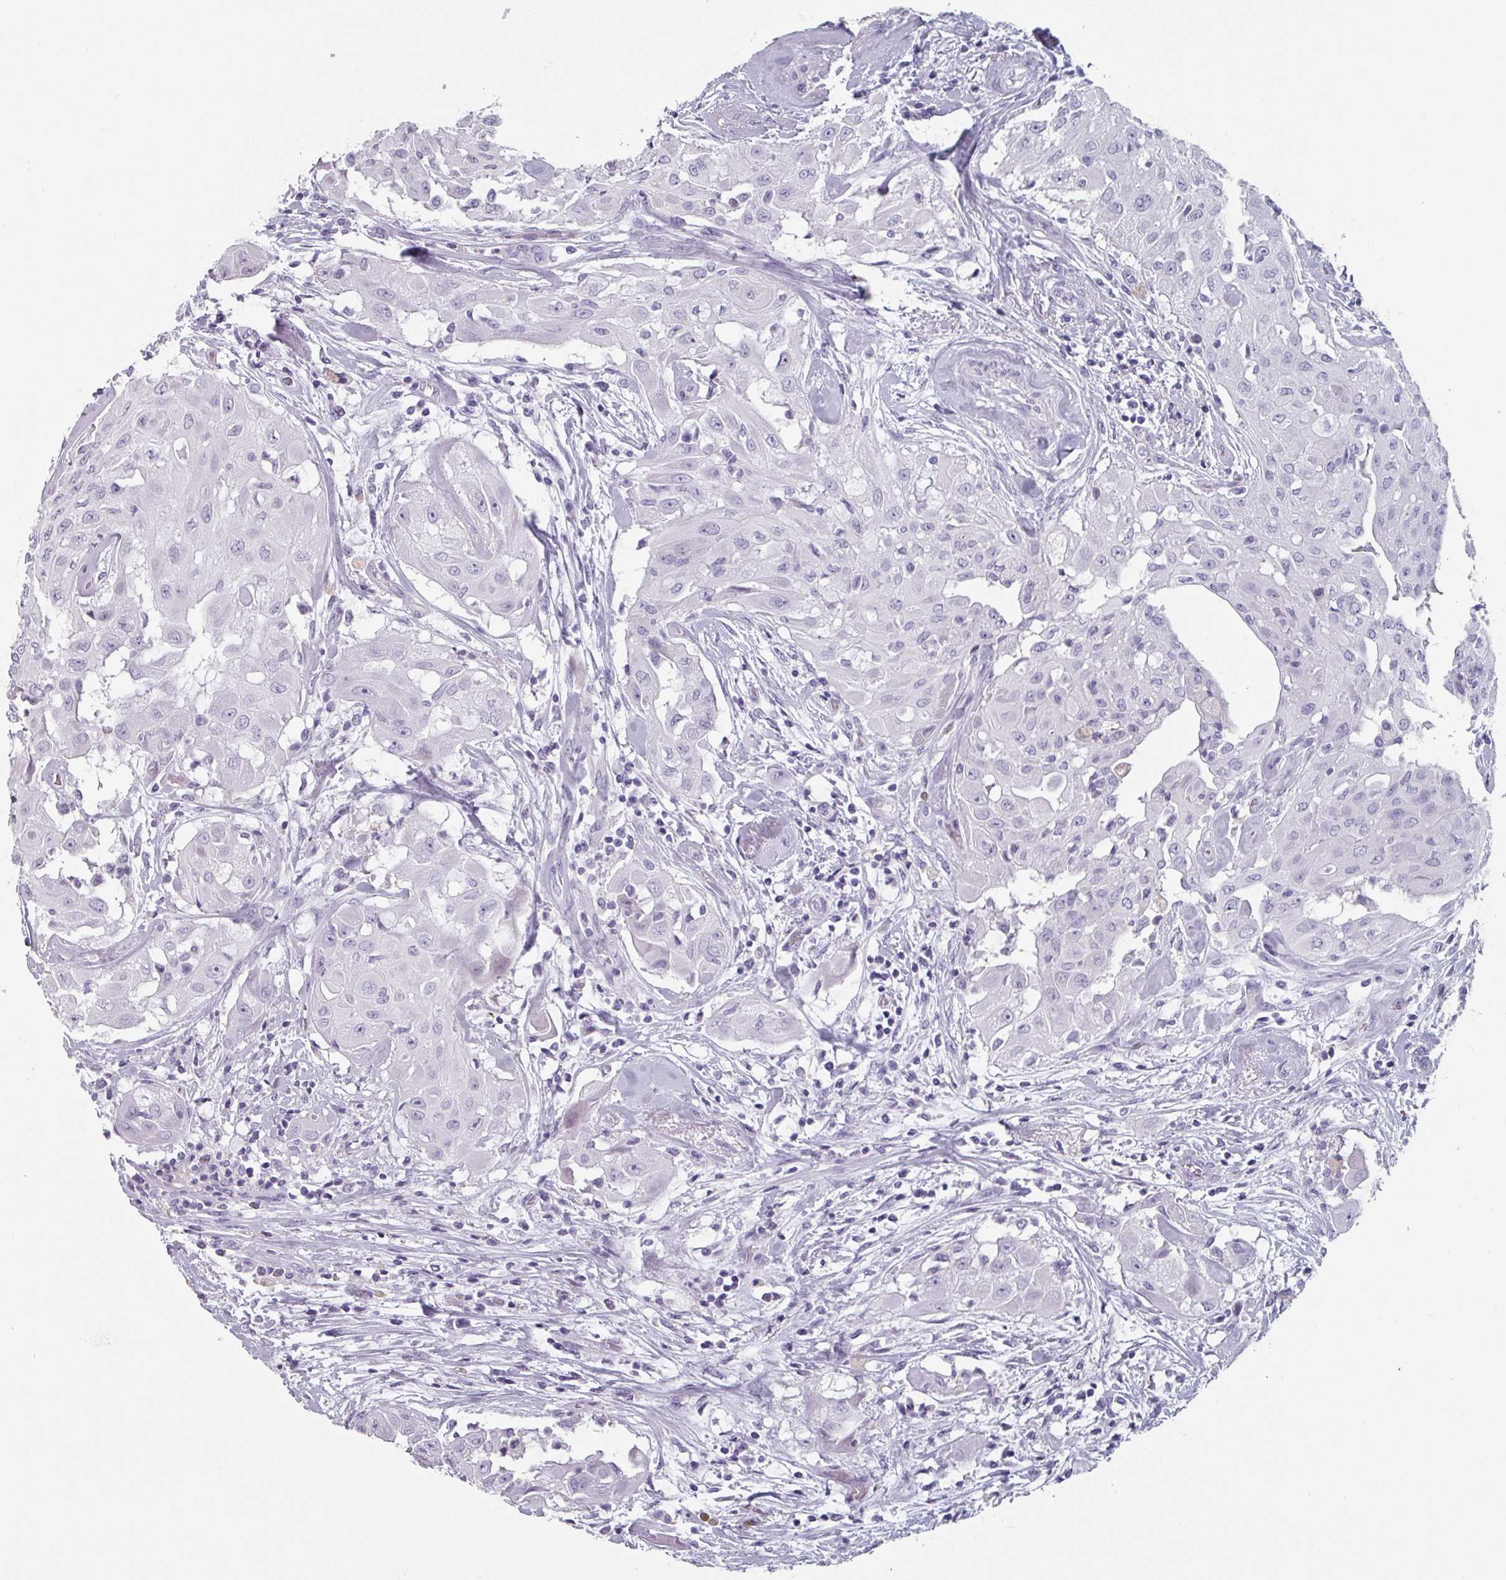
{"staining": {"intensity": "negative", "quantity": "none", "location": "none"}, "tissue": "thyroid cancer", "cell_type": "Tumor cells", "image_type": "cancer", "snomed": [{"axis": "morphology", "description": "Papillary adenocarcinoma, NOS"}, {"axis": "topography", "description": "Thyroid gland"}], "caption": "A high-resolution image shows immunohistochemistry staining of thyroid cancer (papillary adenocarcinoma), which demonstrates no significant positivity in tumor cells.", "gene": "SLC35G2", "patient": {"sex": "female", "age": 59}}